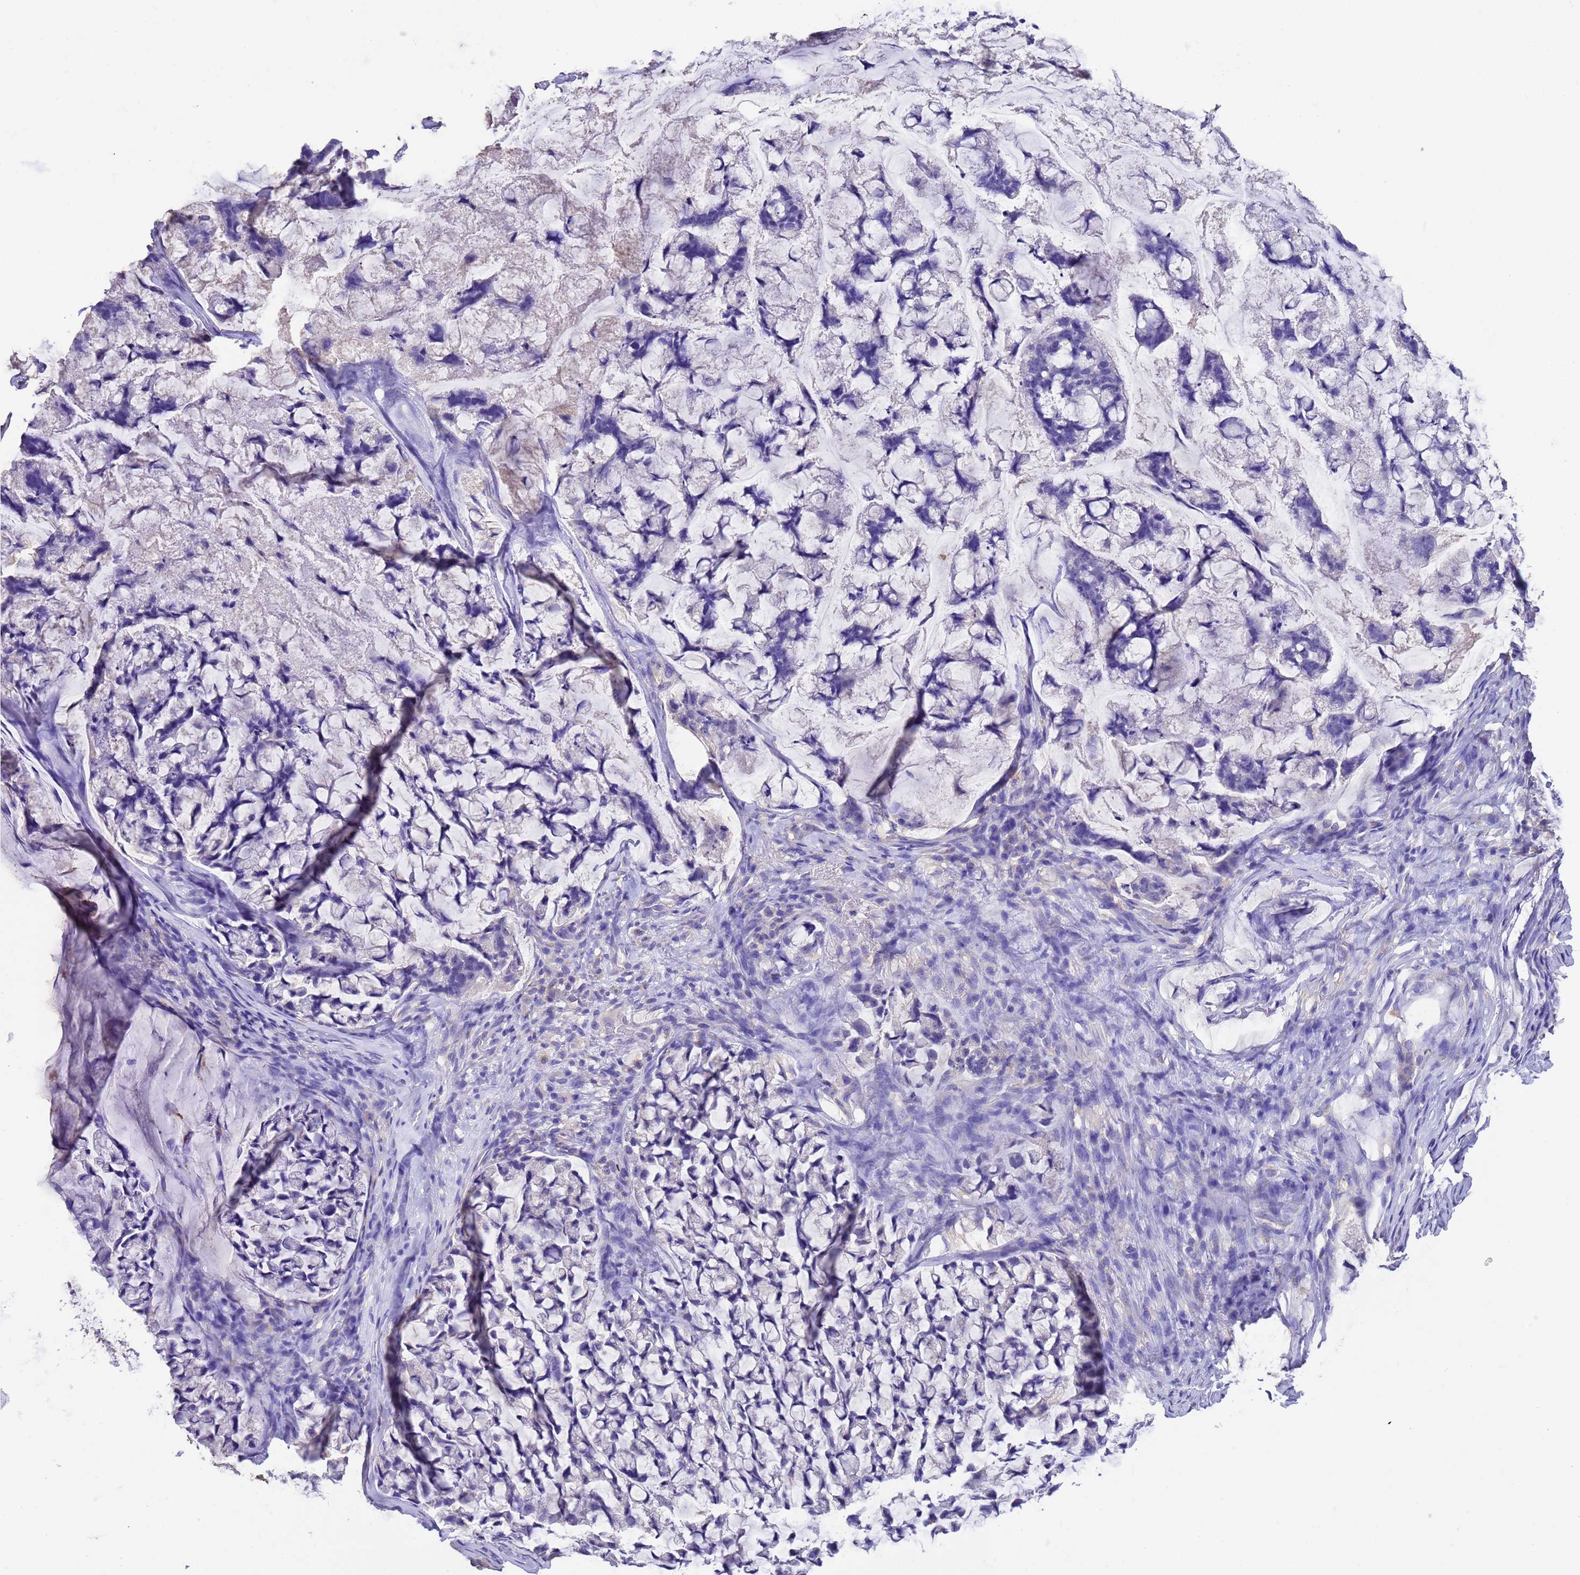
{"staining": {"intensity": "negative", "quantity": "none", "location": "none"}, "tissue": "stomach cancer", "cell_type": "Tumor cells", "image_type": "cancer", "snomed": [{"axis": "morphology", "description": "Adenocarcinoma, NOS"}, {"axis": "topography", "description": "Stomach, lower"}], "caption": "IHC histopathology image of stomach adenocarcinoma stained for a protein (brown), which reveals no expression in tumor cells.", "gene": "SRL", "patient": {"sex": "male", "age": 67}}